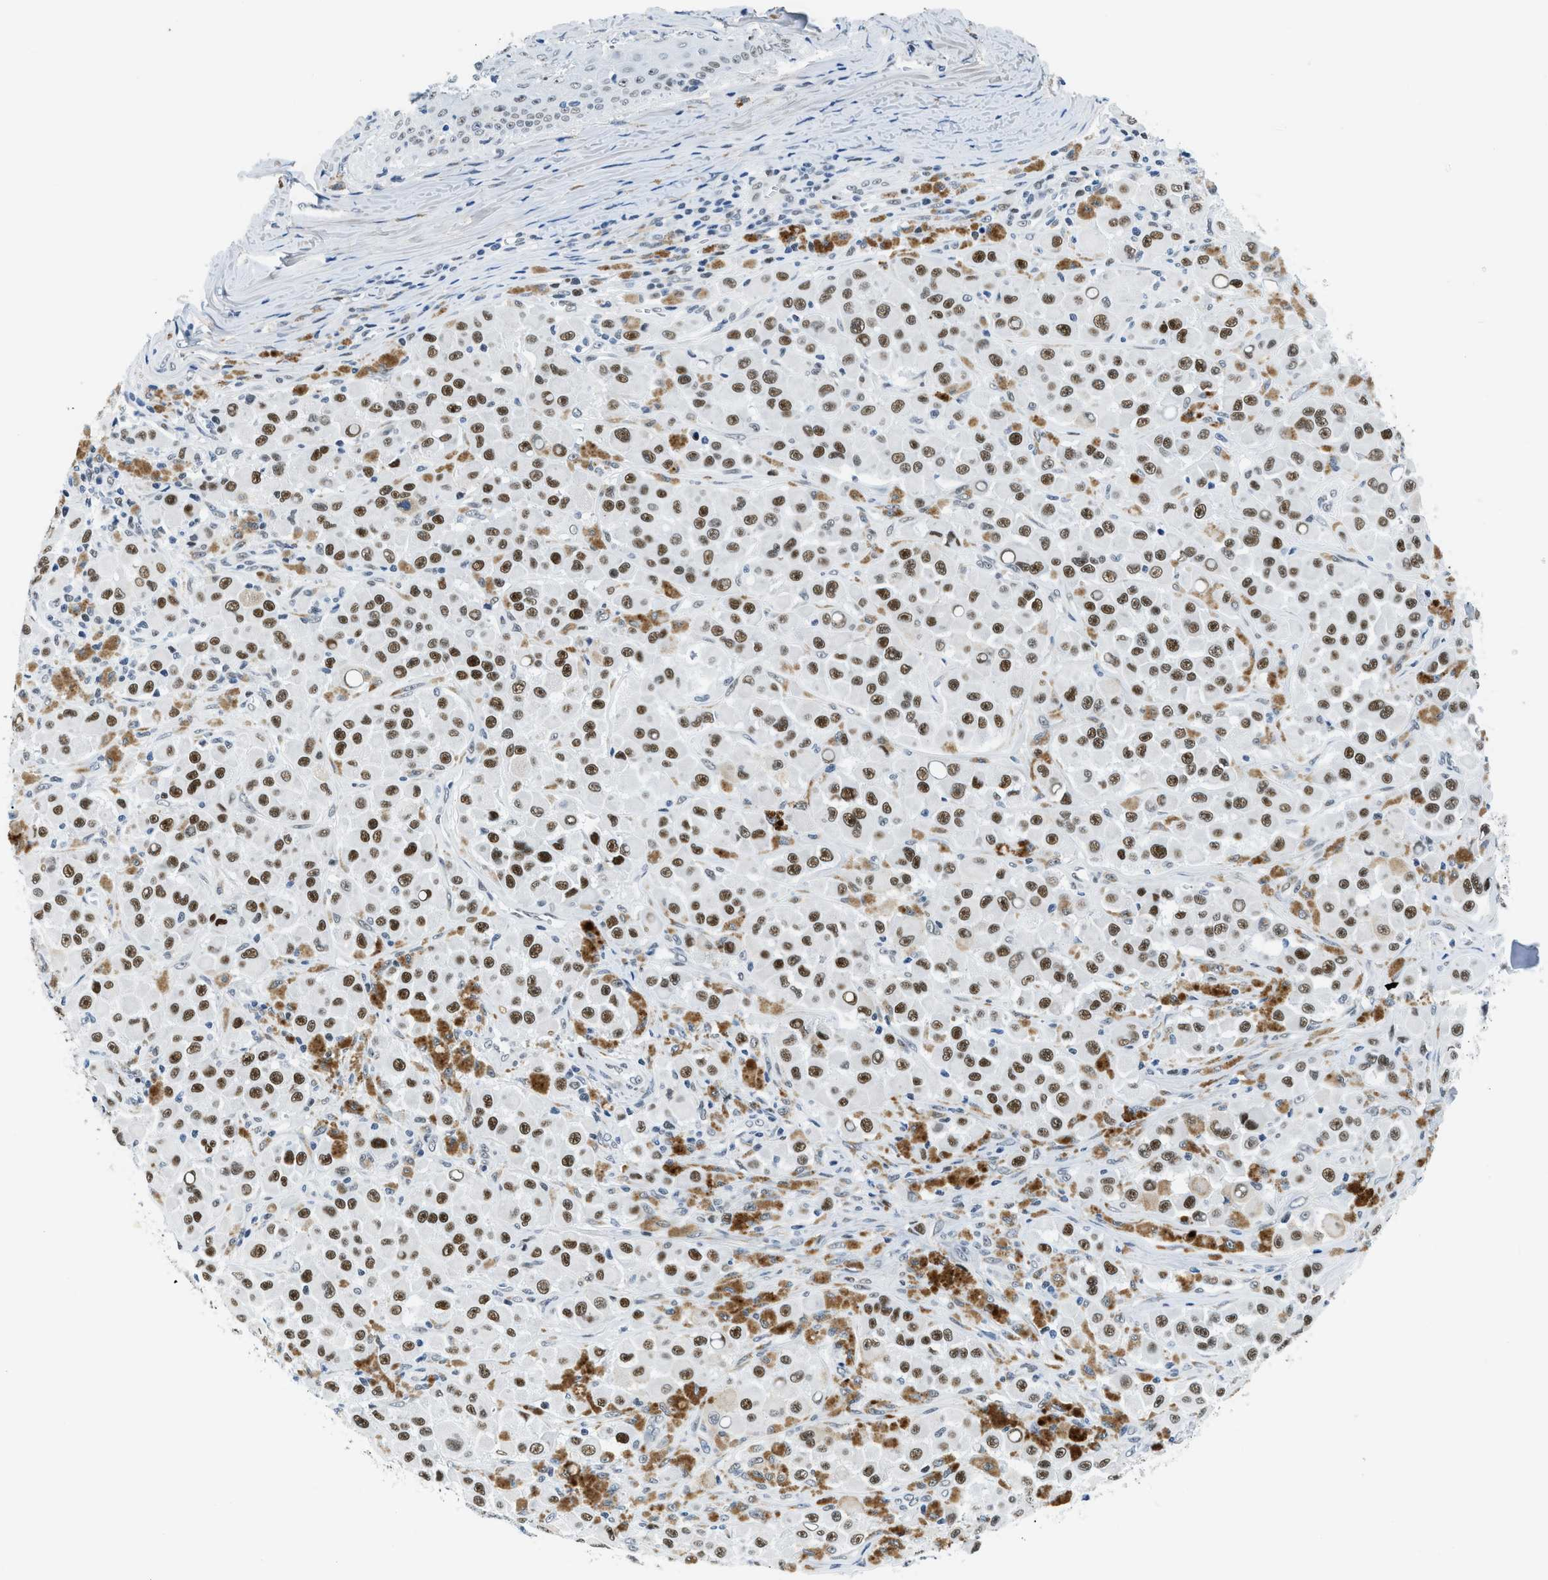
{"staining": {"intensity": "strong", "quantity": ">75%", "location": "nuclear"}, "tissue": "melanoma", "cell_type": "Tumor cells", "image_type": "cancer", "snomed": [{"axis": "morphology", "description": "Malignant melanoma, NOS"}, {"axis": "topography", "description": "Skin"}], "caption": "Protein expression analysis of human melanoma reveals strong nuclear positivity in about >75% of tumor cells. (DAB IHC, brown staining for protein, blue staining for nuclei).", "gene": "SMARCAD1", "patient": {"sex": "male", "age": 84}}